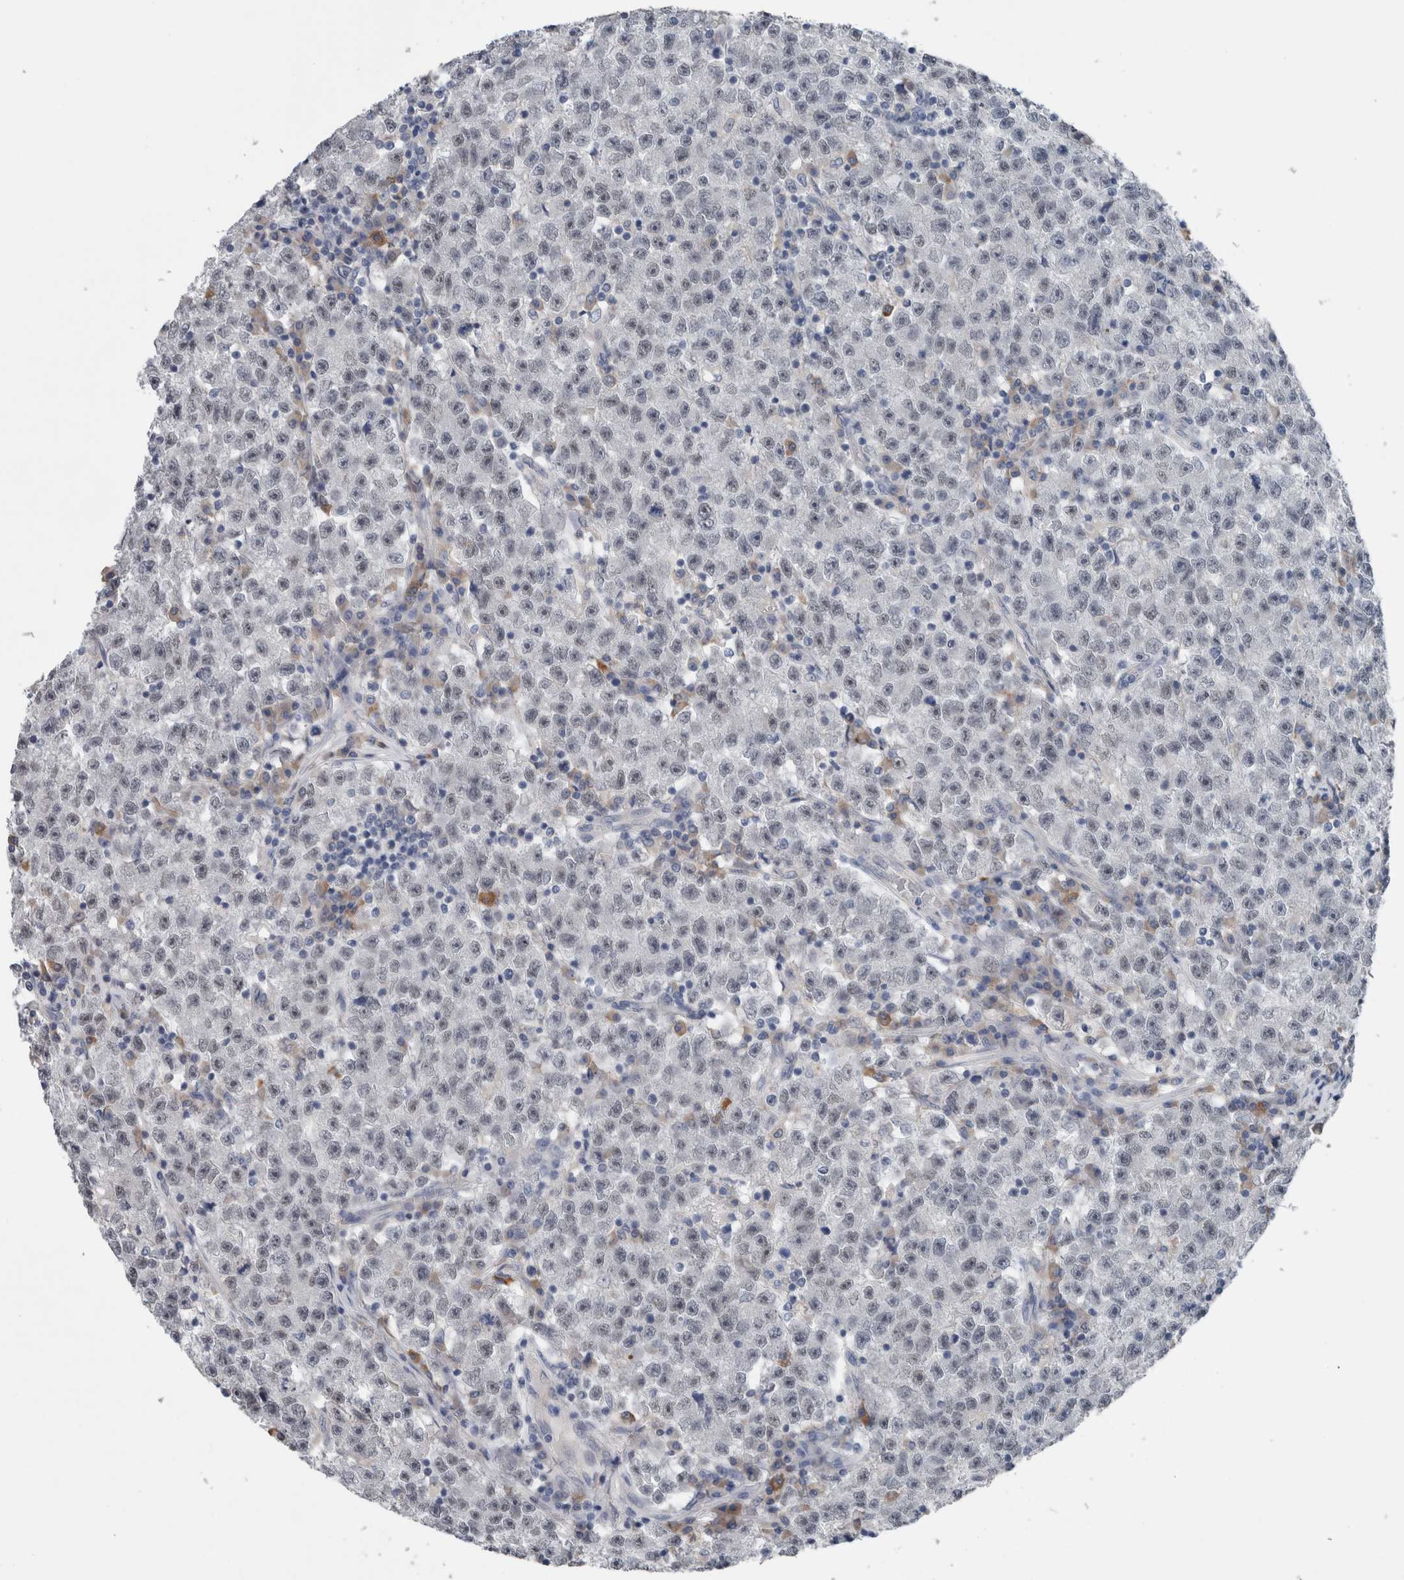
{"staining": {"intensity": "negative", "quantity": "none", "location": "none"}, "tissue": "testis cancer", "cell_type": "Tumor cells", "image_type": "cancer", "snomed": [{"axis": "morphology", "description": "Seminoma, NOS"}, {"axis": "topography", "description": "Testis"}], "caption": "This histopathology image is of seminoma (testis) stained with immunohistochemistry (IHC) to label a protein in brown with the nuclei are counter-stained blue. There is no positivity in tumor cells. (DAB (3,3'-diaminobenzidine) immunohistochemistry (IHC), high magnification).", "gene": "CRNN", "patient": {"sex": "male", "age": 22}}